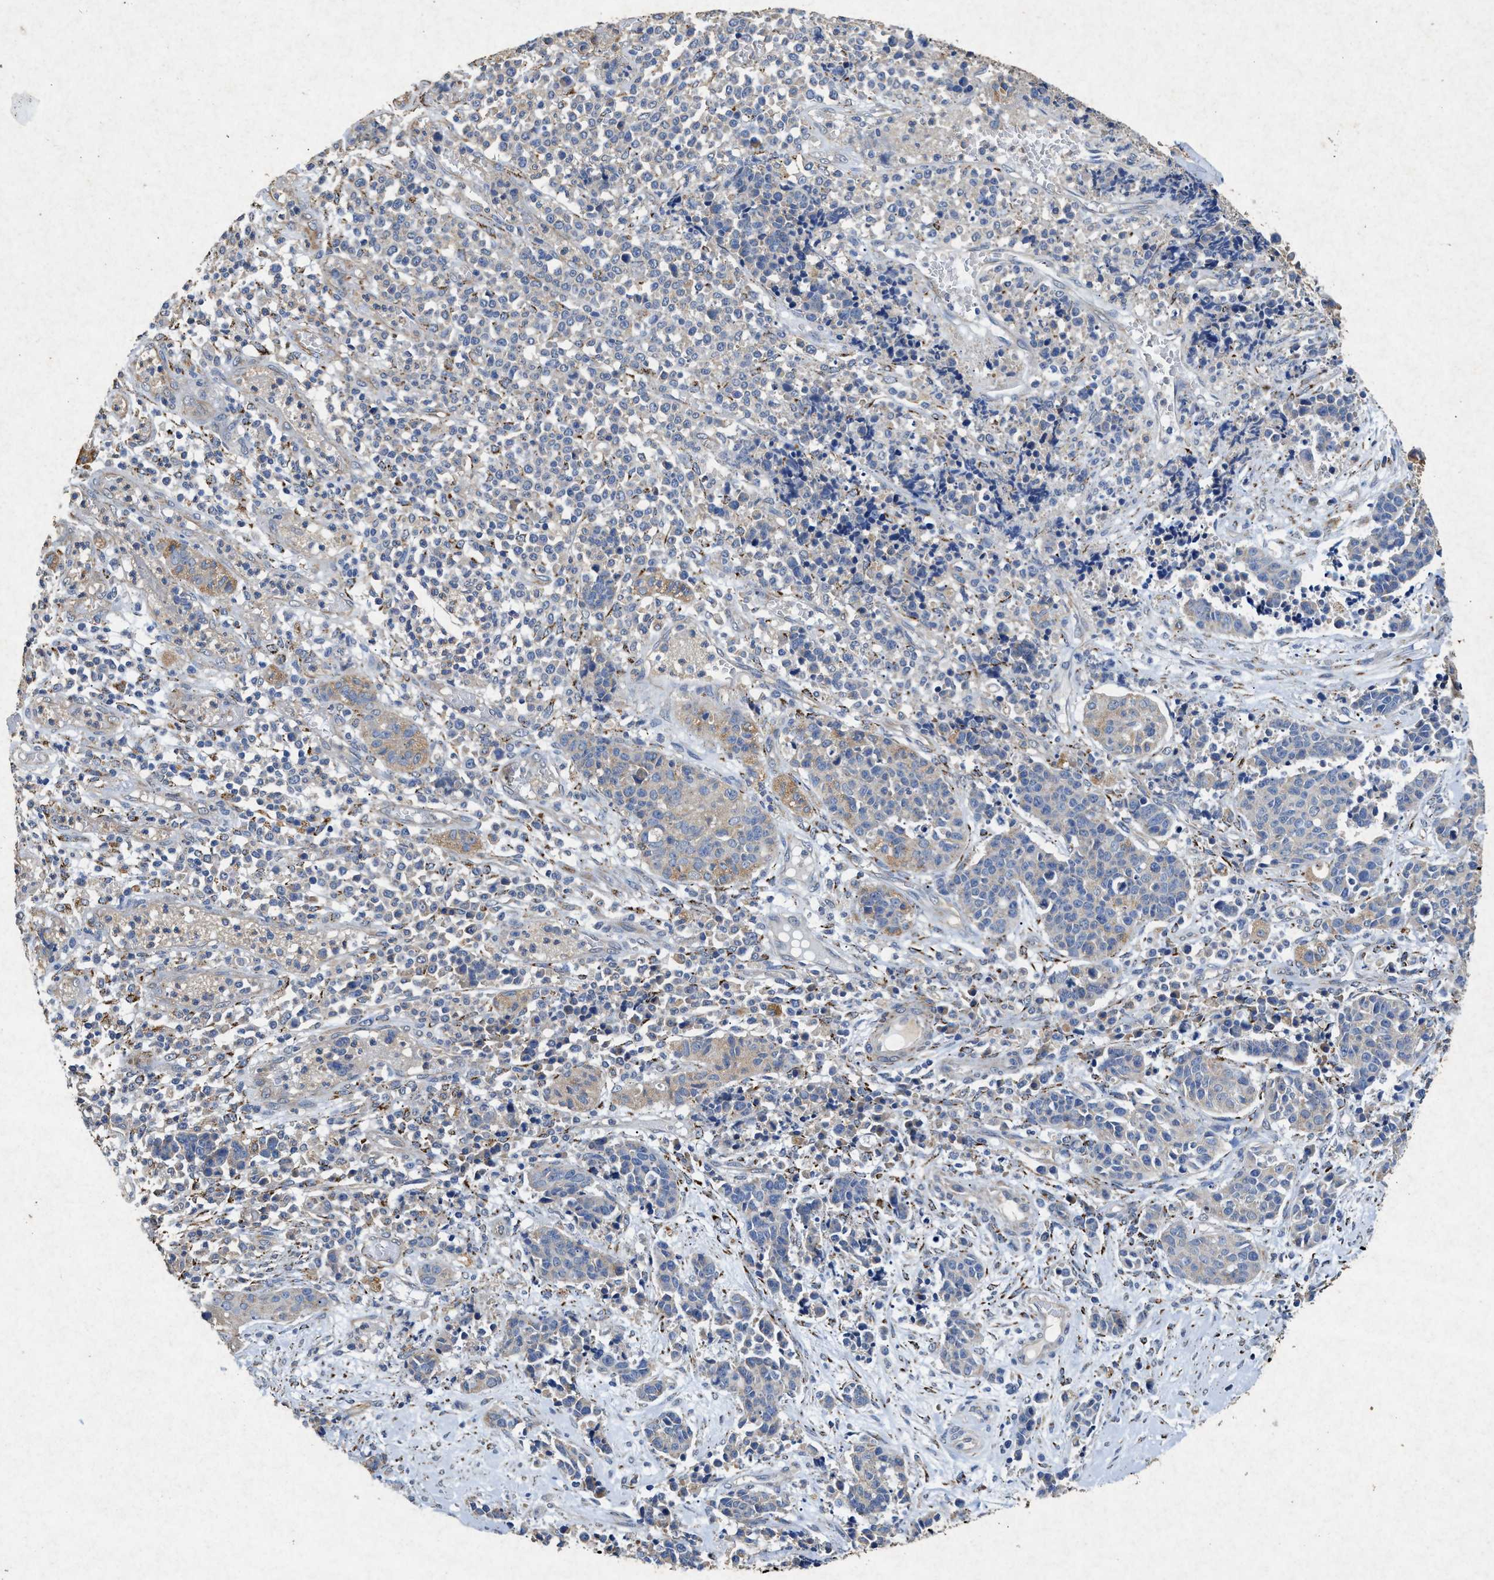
{"staining": {"intensity": "moderate", "quantity": "<25%", "location": "cytoplasmic/membranous"}, "tissue": "cervical cancer", "cell_type": "Tumor cells", "image_type": "cancer", "snomed": [{"axis": "morphology", "description": "Squamous cell carcinoma, NOS"}, {"axis": "topography", "description": "Cervix"}], "caption": "IHC image of human cervical cancer (squamous cell carcinoma) stained for a protein (brown), which displays low levels of moderate cytoplasmic/membranous positivity in about <25% of tumor cells.", "gene": "CDK15", "patient": {"sex": "female", "age": 35}}